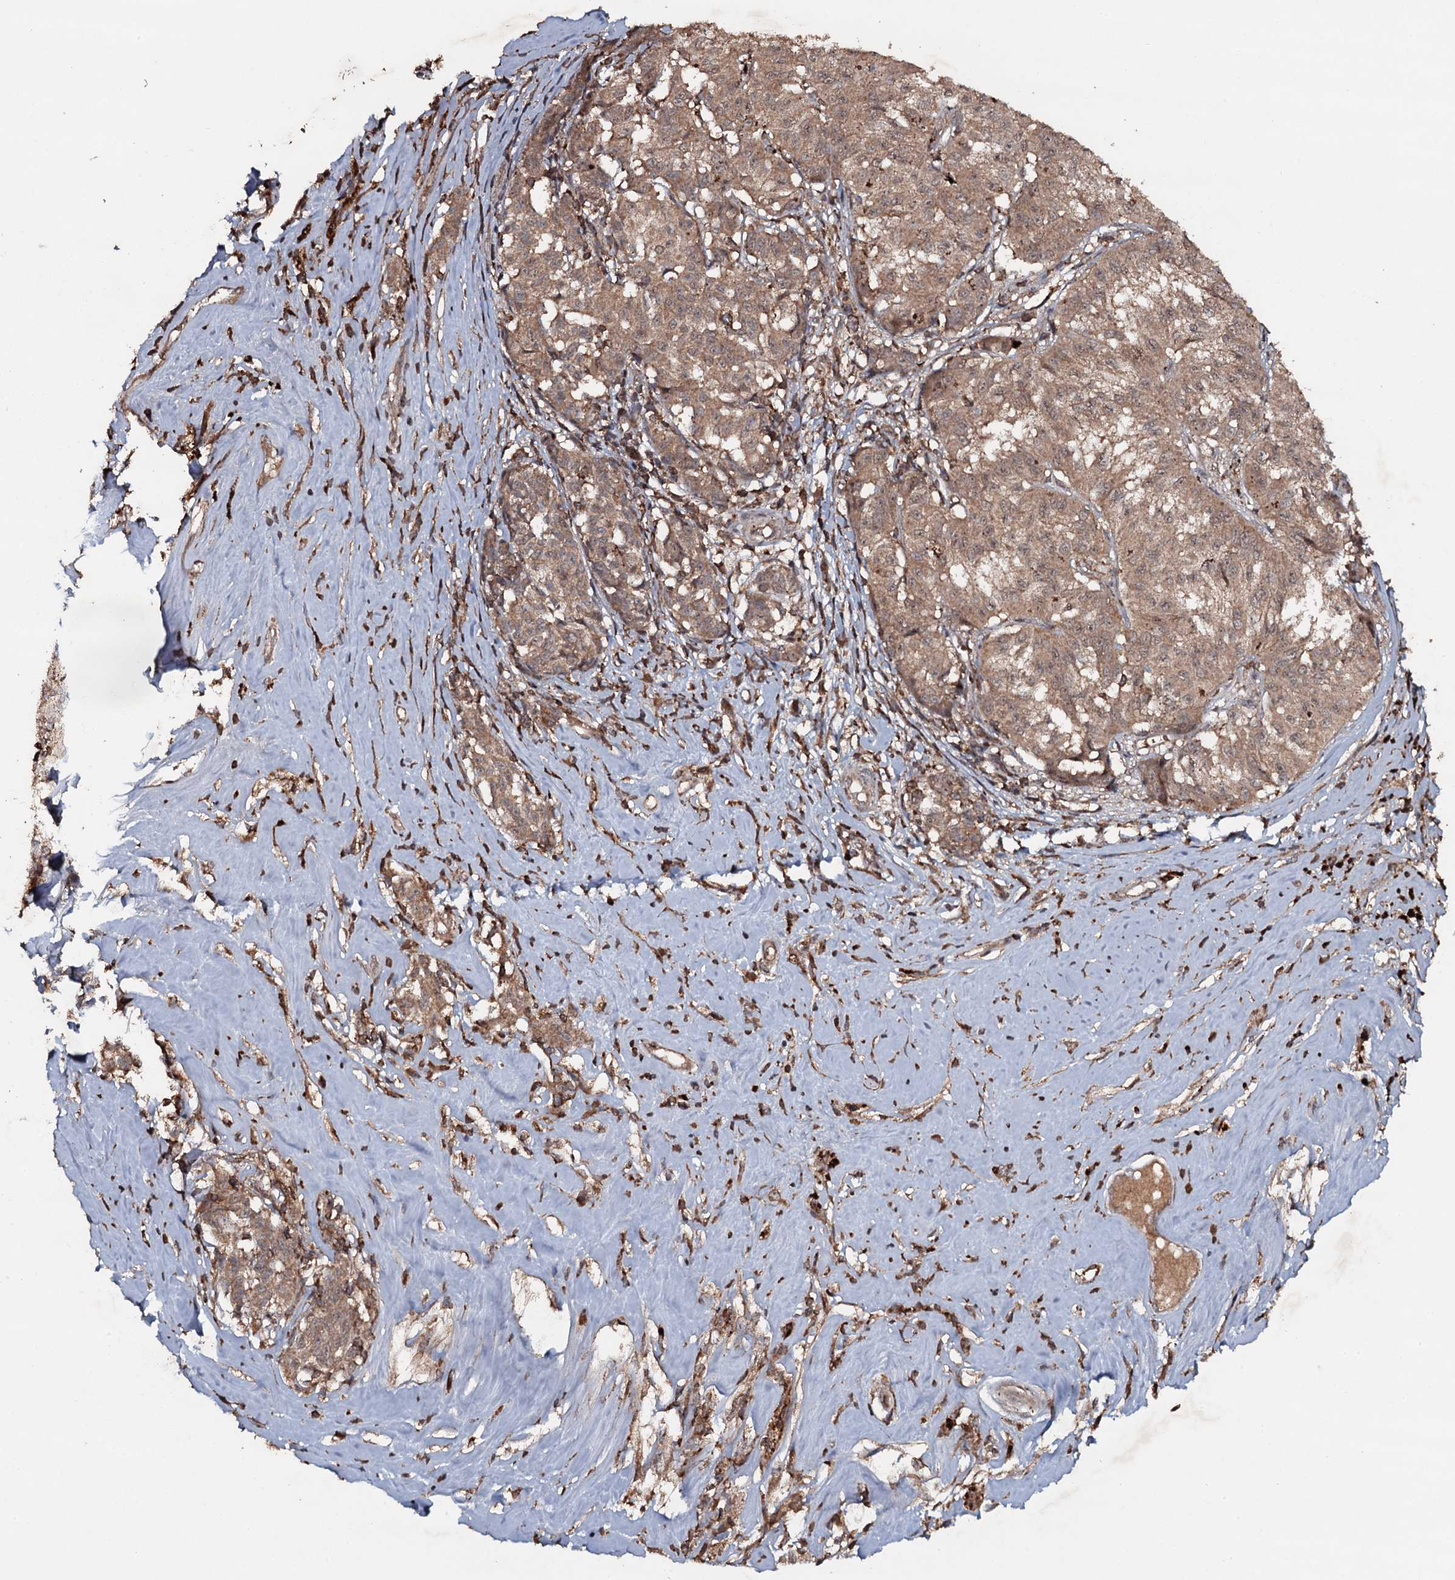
{"staining": {"intensity": "weak", "quantity": ">75%", "location": "cytoplasmic/membranous,nuclear"}, "tissue": "melanoma", "cell_type": "Tumor cells", "image_type": "cancer", "snomed": [{"axis": "morphology", "description": "Malignant melanoma, NOS"}, {"axis": "topography", "description": "Skin"}], "caption": "Tumor cells display low levels of weak cytoplasmic/membranous and nuclear positivity in about >75% of cells in human melanoma. (DAB (3,3'-diaminobenzidine) = brown stain, brightfield microscopy at high magnification).", "gene": "ADGRG3", "patient": {"sex": "female", "age": 72}}